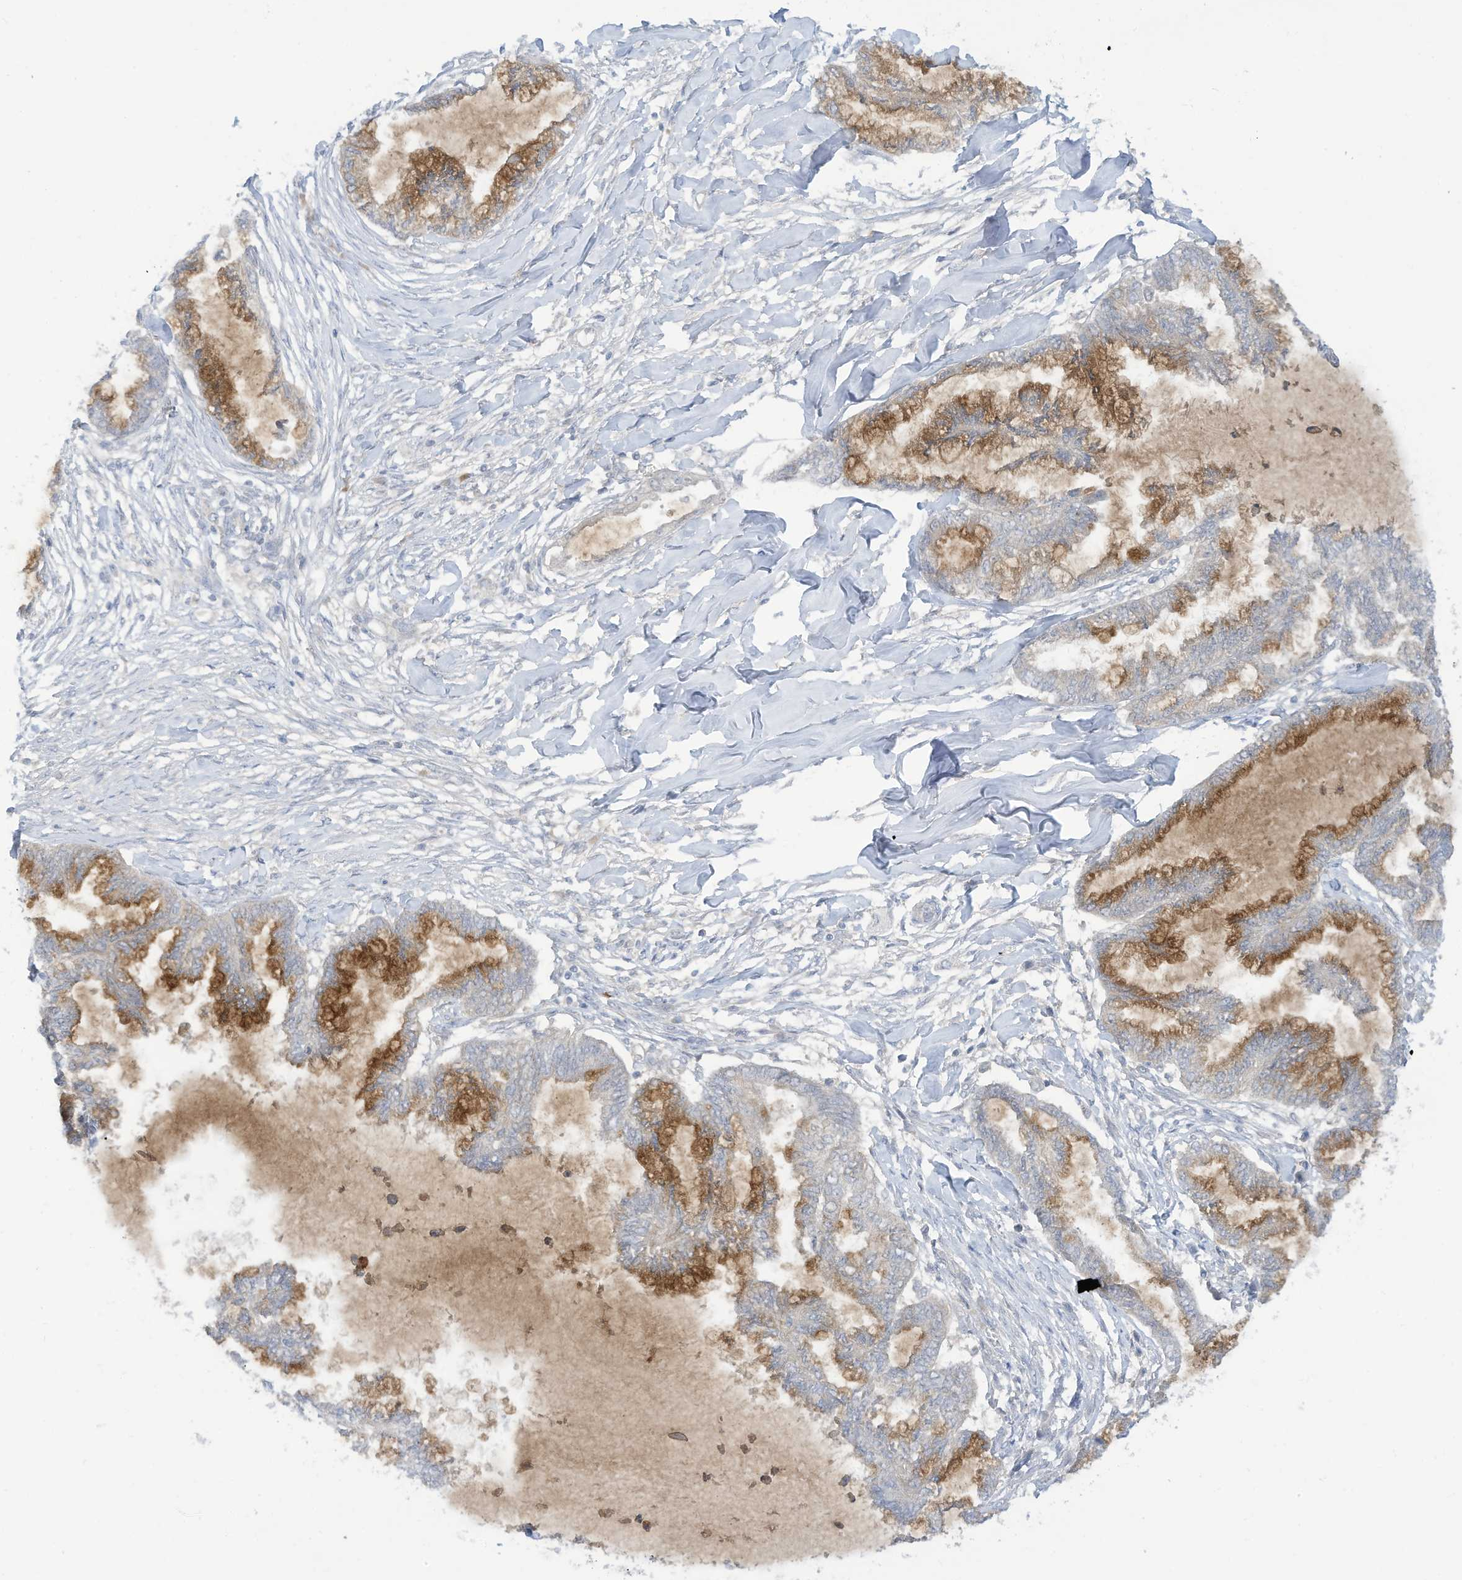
{"staining": {"intensity": "moderate", "quantity": "25%-75%", "location": "cytoplasmic/membranous"}, "tissue": "endometrial cancer", "cell_type": "Tumor cells", "image_type": "cancer", "snomed": [{"axis": "morphology", "description": "Adenocarcinoma, NOS"}, {"axis": "topography", "description": "Endometrium"}], "caption": "An image of human endometrial cancer stained for a protein exhibits moderate cytoplasmic/membranous brown staining in tumor cells.", "gene": "LRRN2", "patient": {"sex": "female", "age": 86}}